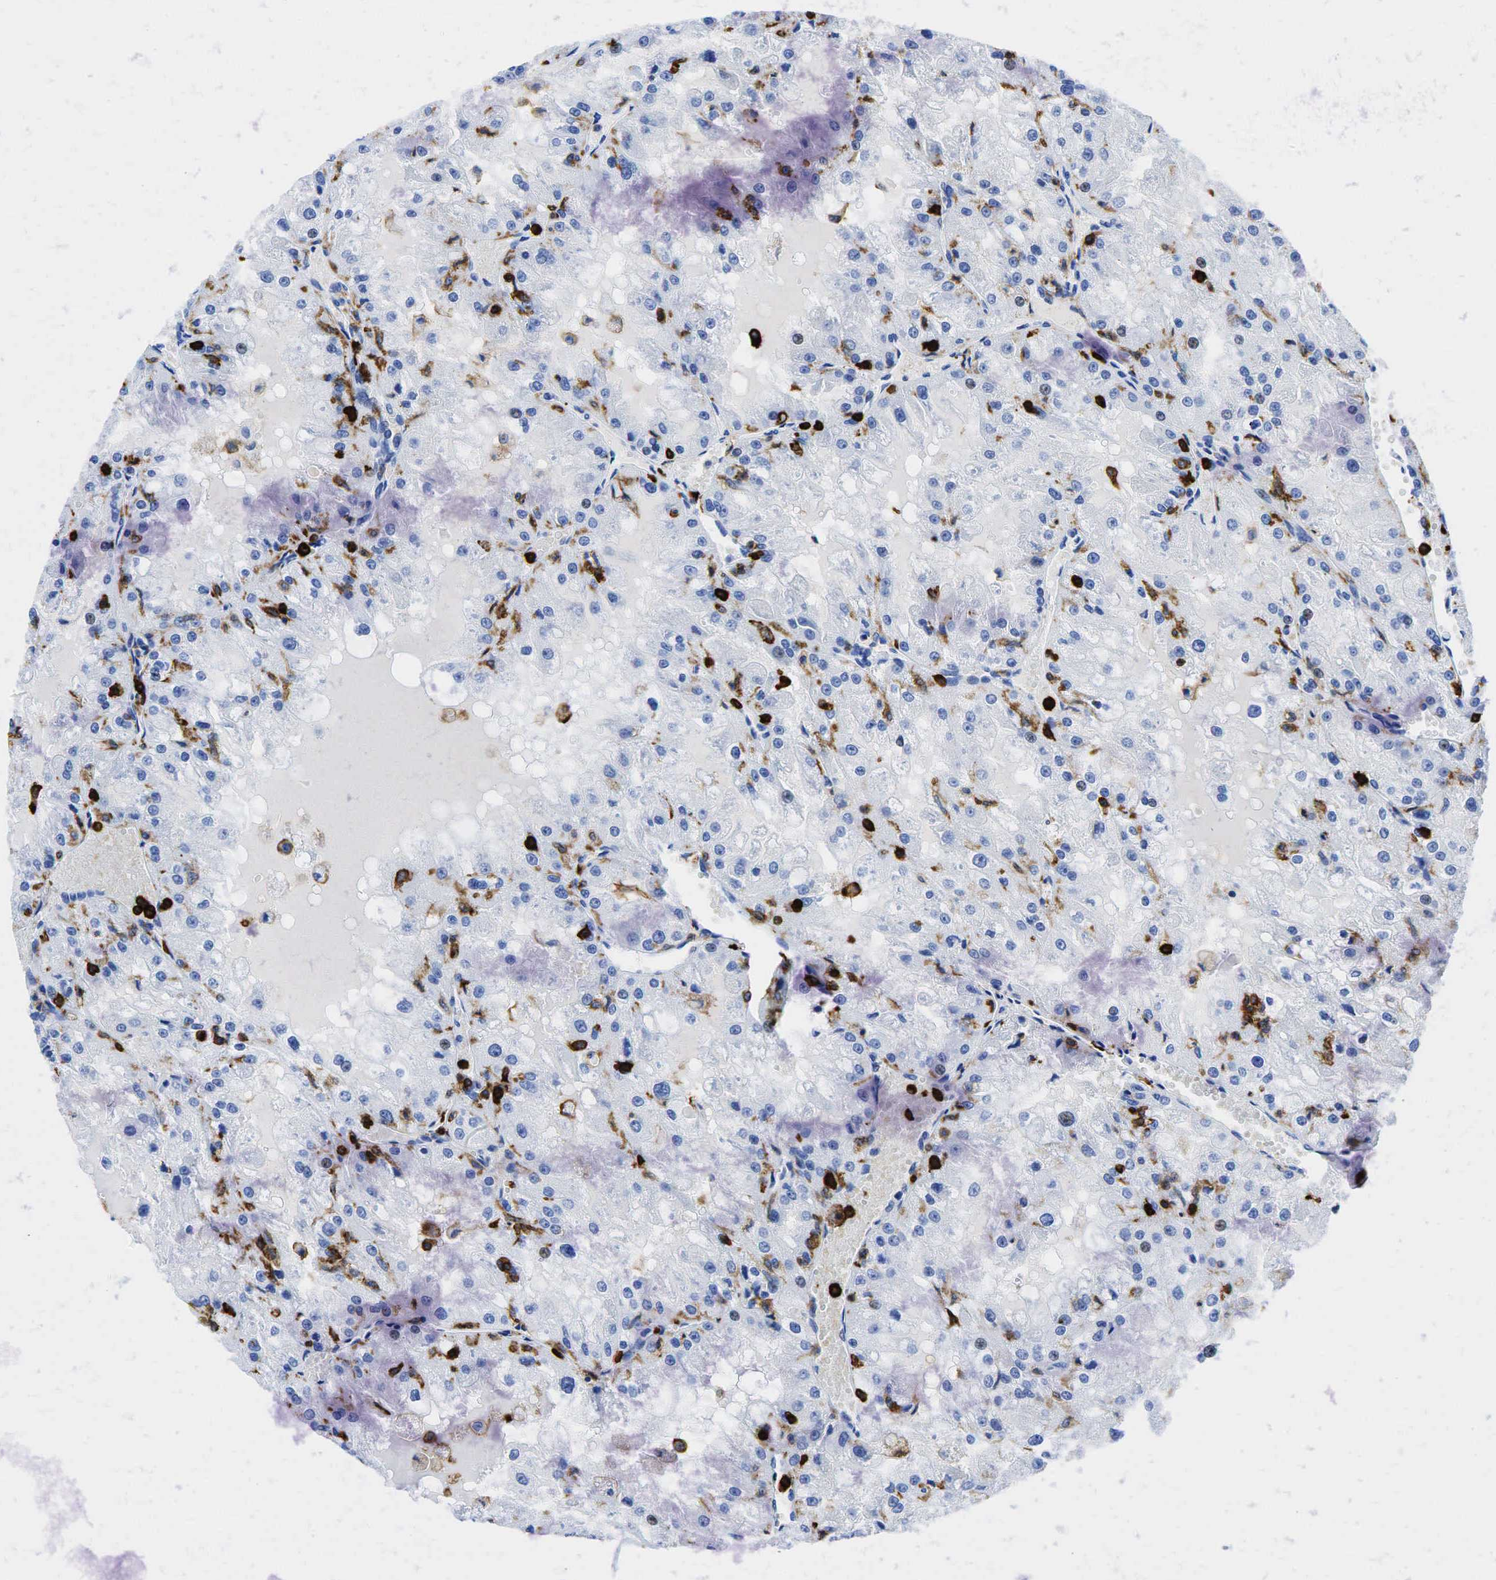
{"staining": {"intensity": "weak", "quantity": "<25%", "location": "nuclear"}, "tissue": "renal cancer", "cell_type": "Tumor cells", "image_type": "cancer", "snomed": [{"axis": "morphology", "description": "Adenocarcinoma, NOS"}, {"axis": "topography", "description": "Kidney"}], "caption": "The photomicrograph displays no staining of tumor cells in renal cancer. (Immunohistochemistry, brightfield microscopy, high magnification).", "gene": "PTPRC", "patient": {"sex": "female", "age": 74}}